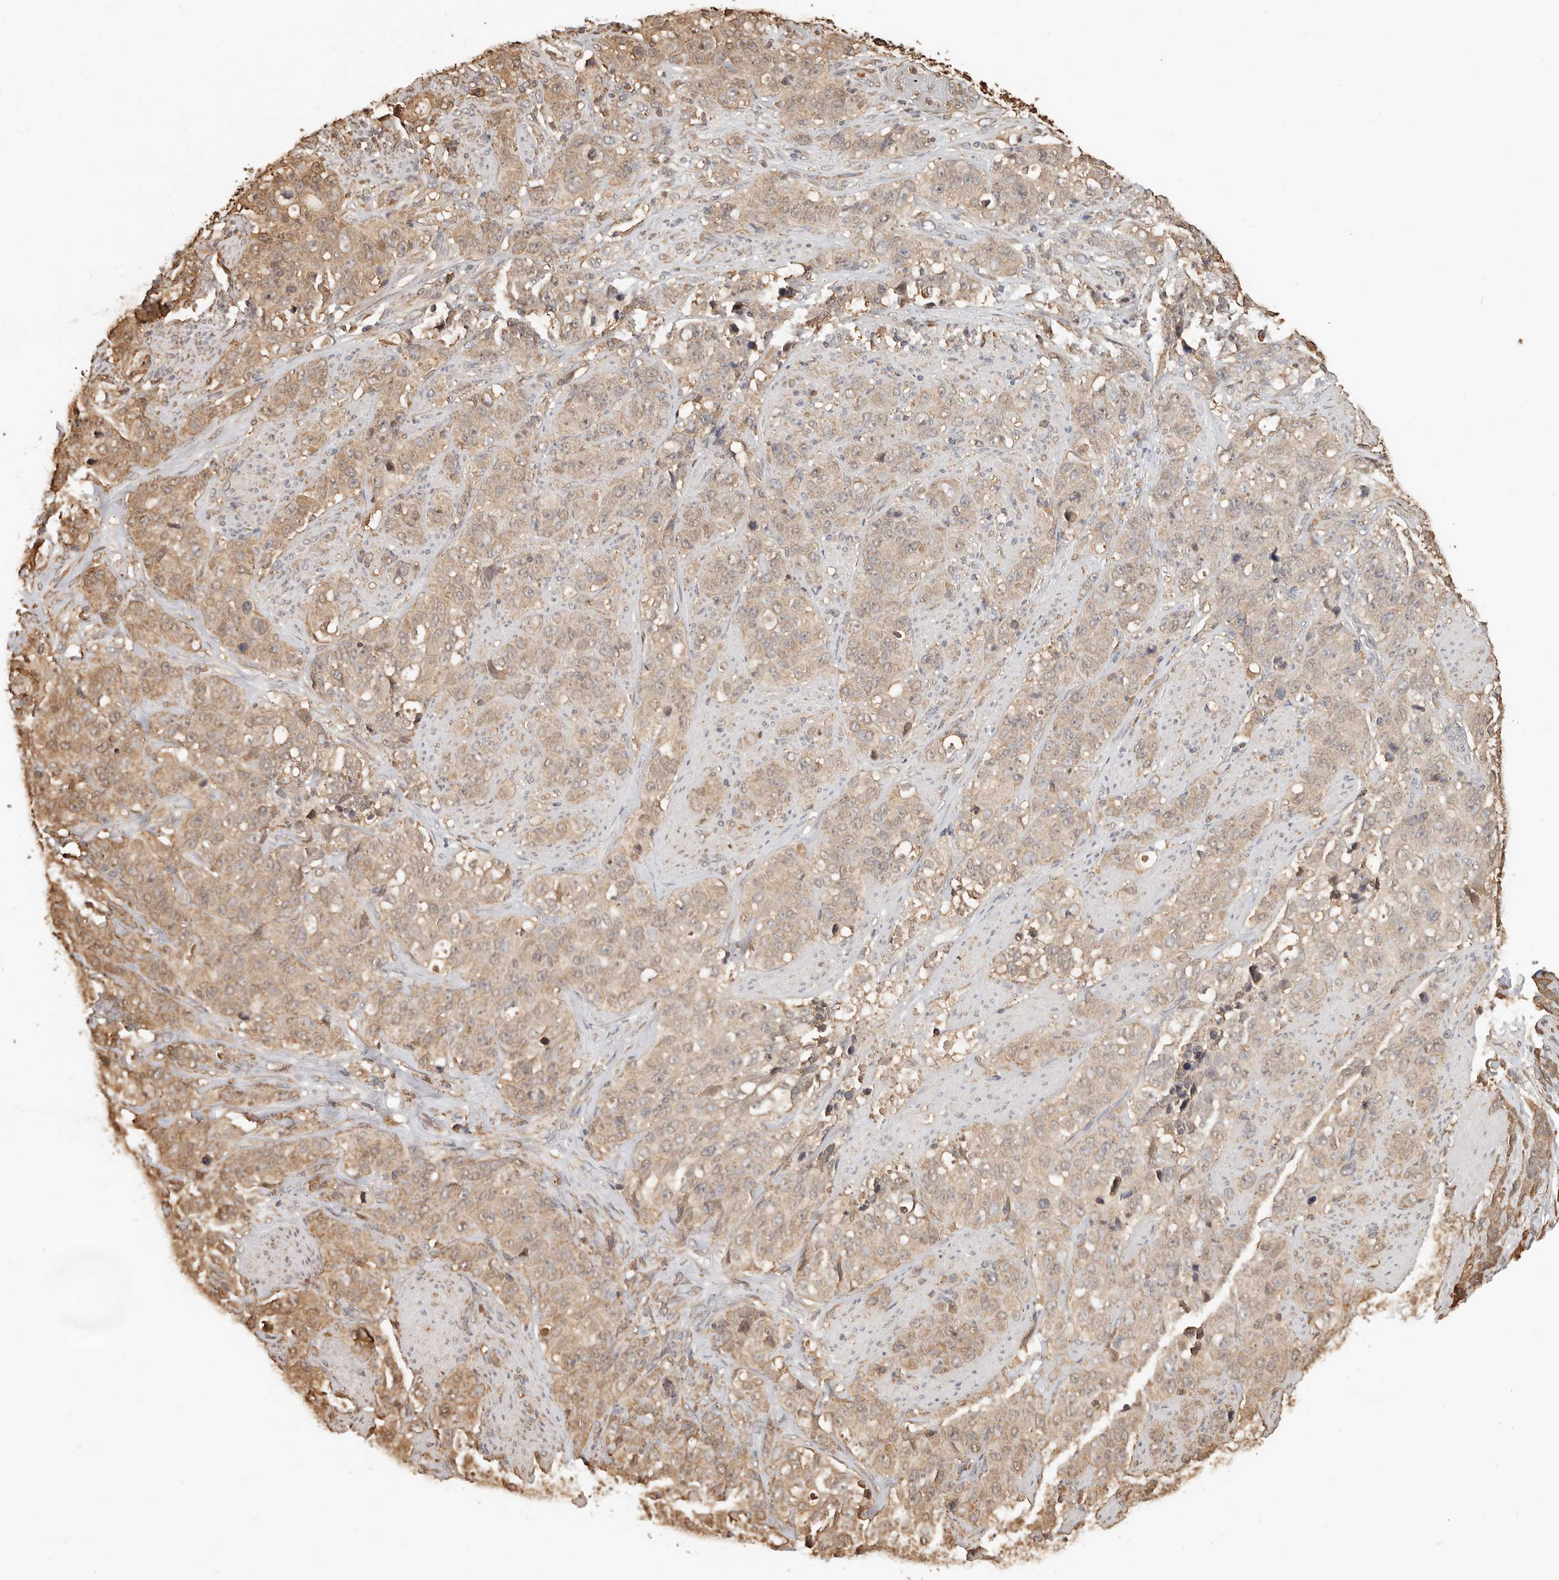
{"staining": {"intensity": "weak", "quantity": ">75%", "location": "cytoplasmic/membranous"}, "tissue": "stomach cancer", "cell_type": "Tumor cells", "image_type": "cancer", "snomed": [{"axis": "morphology", "description": "Adenocarcinoma, NOS"}, {"axis": "topography", "description": "Stomach"}], "caption": "The micrograph exhibits immunohistochemical staining of stomach cancer. There is weak cytoplasmic/membranous positivity is identified in about >75% of tumor cells. The staining was performed using DAB, with brown indicating positive protein expression. Nuclei are stained blue with hematoxylin.", "gene": "ARHGEF10L", "patient": {"sex": "male", "age": 48}}